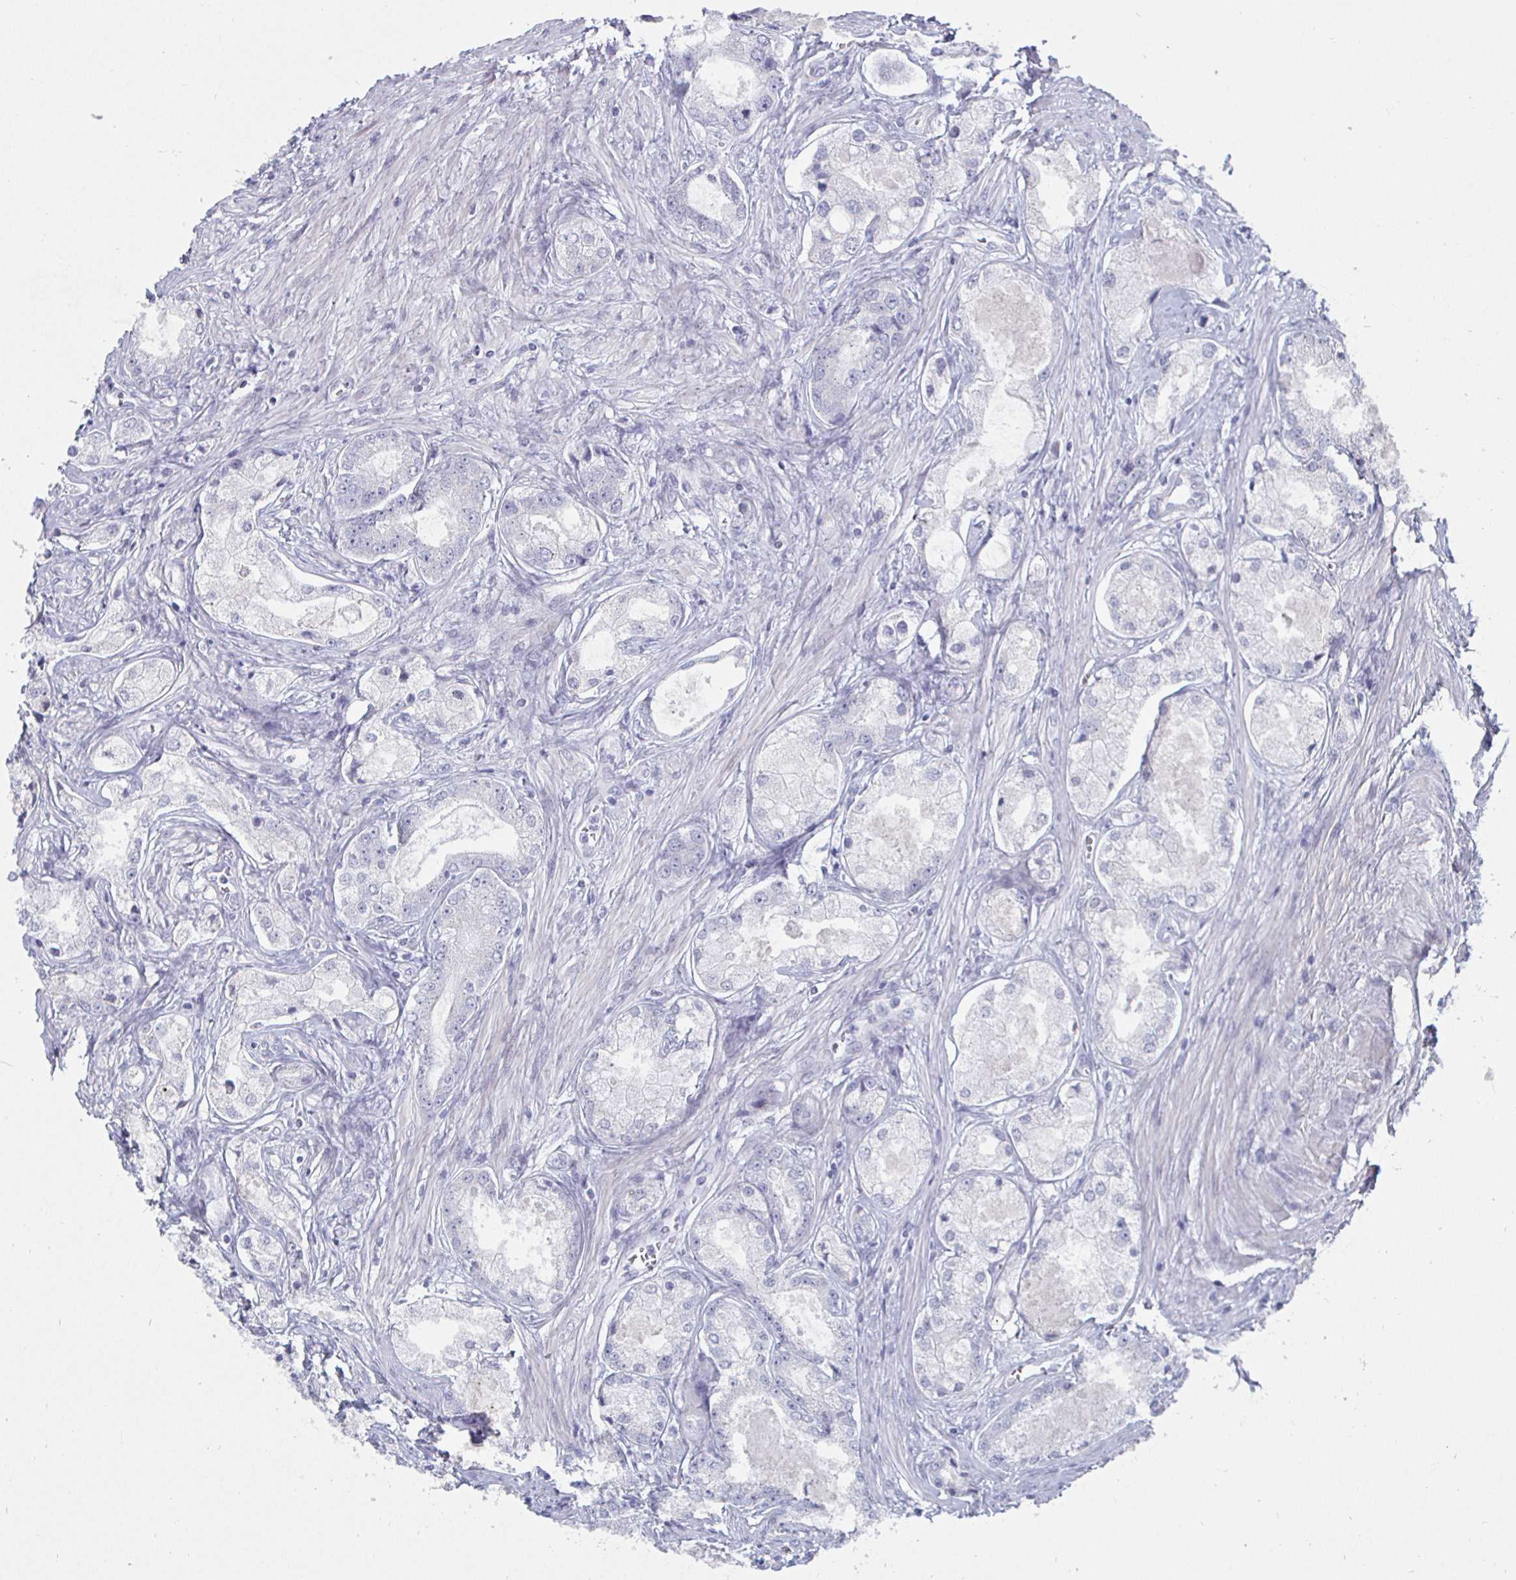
{"staining": {"intensity": "negative", "quantity": "none", "location": "none"}, "tissue": "prostate cancer", "cell_type": "Tumor cells", "image_type": "cancer", "snomed": [{"axis": "morphology", "description": "Adenocarcinoma, Low grade"}, {"axis": "topography", "description": "Prostate"}], "caption": "DAB immunohistochemical staining of human prostate cancer shows no significant positivity in tumor cells.", "gene": "DMRTB1", "patient": {"sex": "male", "age": 68}}